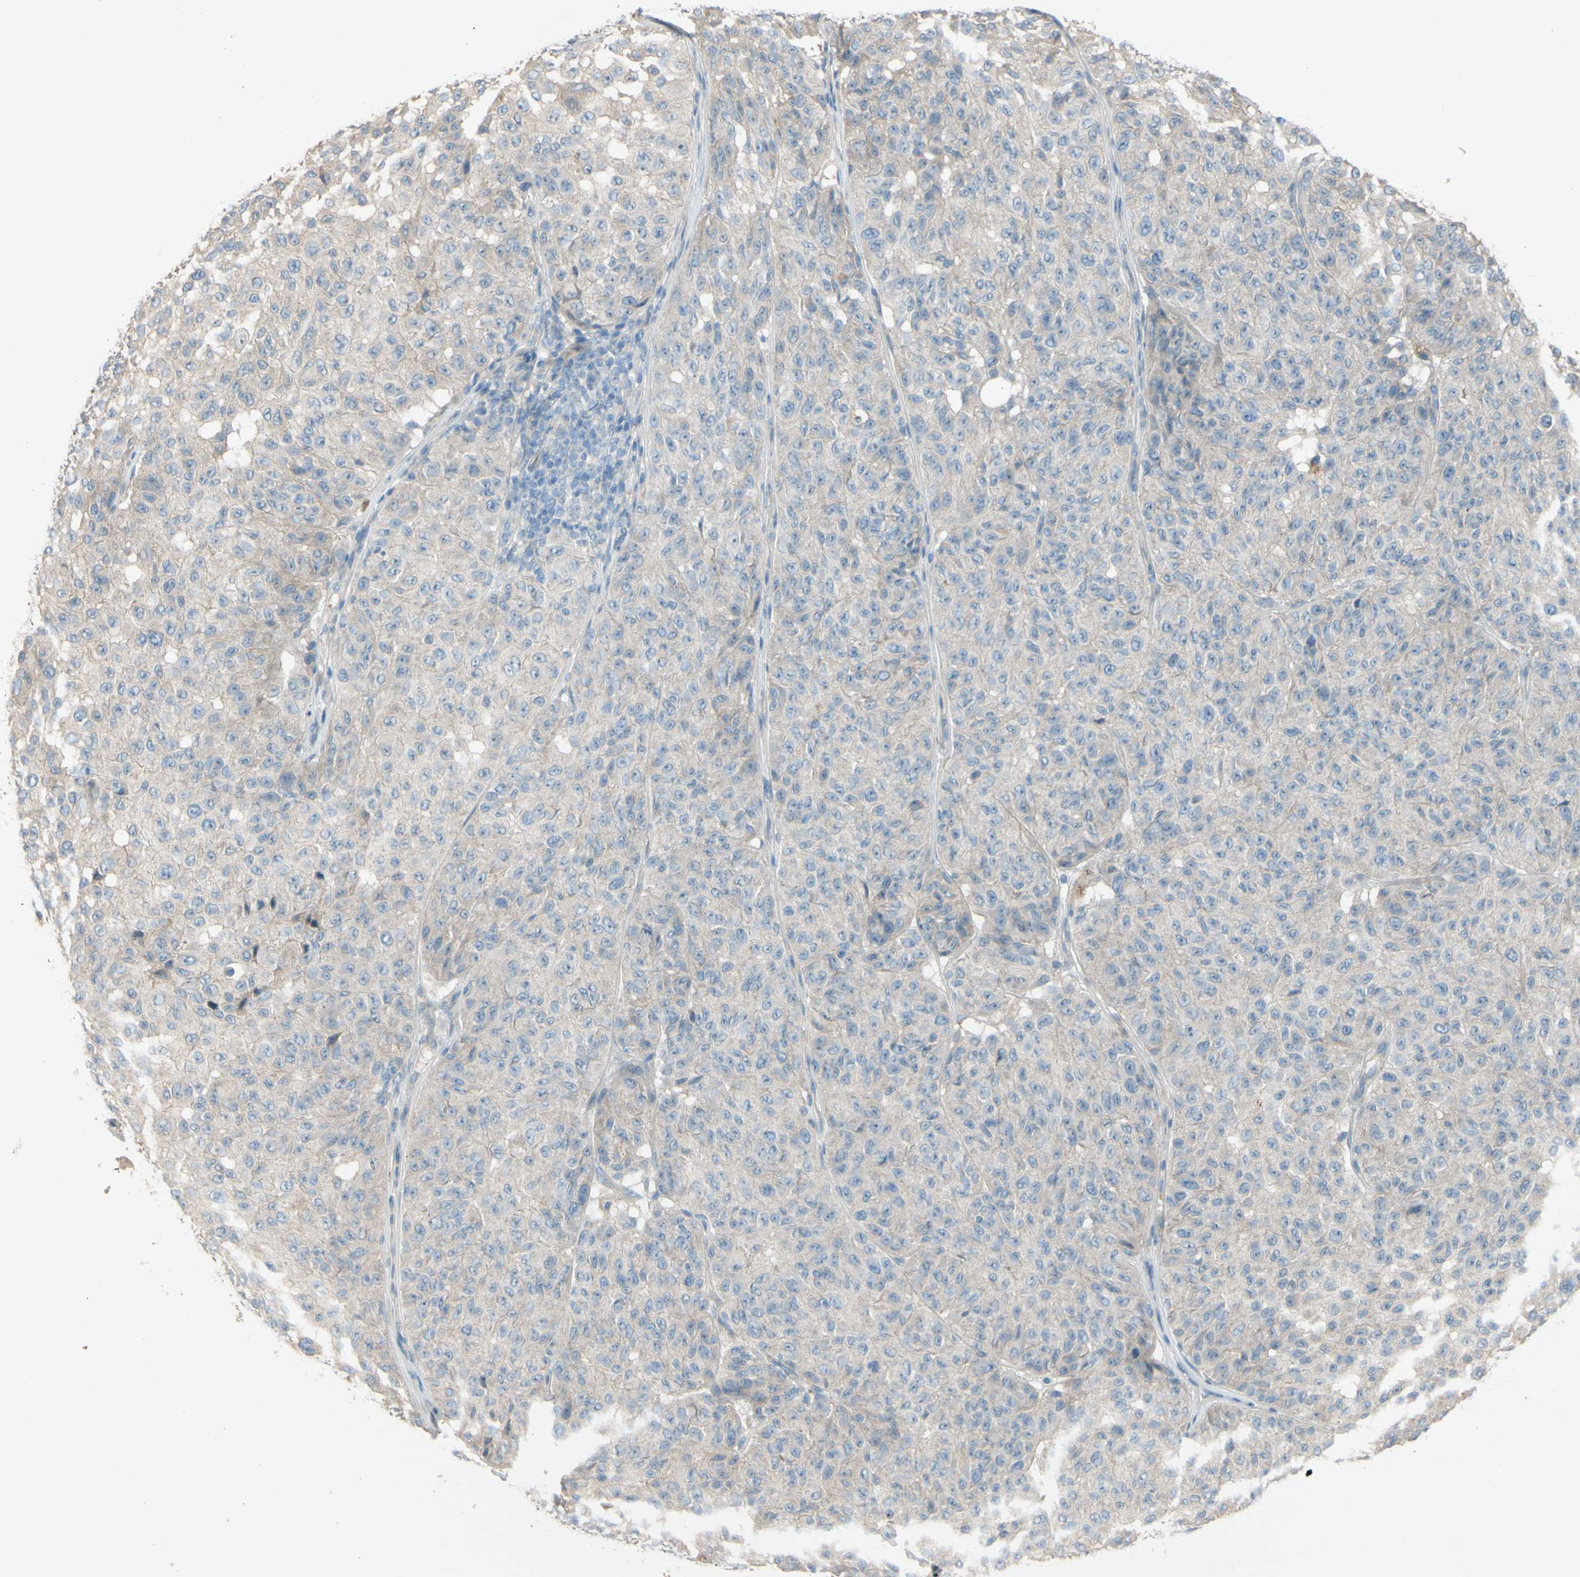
{"staining": {"intensity": "negative", "quantity": "none", "location": "none"}, "tissue": "melanoma", "cell_type": "Tumor cells", "image_type": "cancer", "snomed": [{"axis": "morphology", "description": "Malignant melanoma, NOS"}, {"axis": "topography", "description": "Skin"}], "caption": "Immunohistochemistry micrograph of human malignant melanoma stained for a protein (brown), which demonstrates no expression in tumor cells.", "gene": "ATRN", "patient": {"sex": "female", "age": 46}}